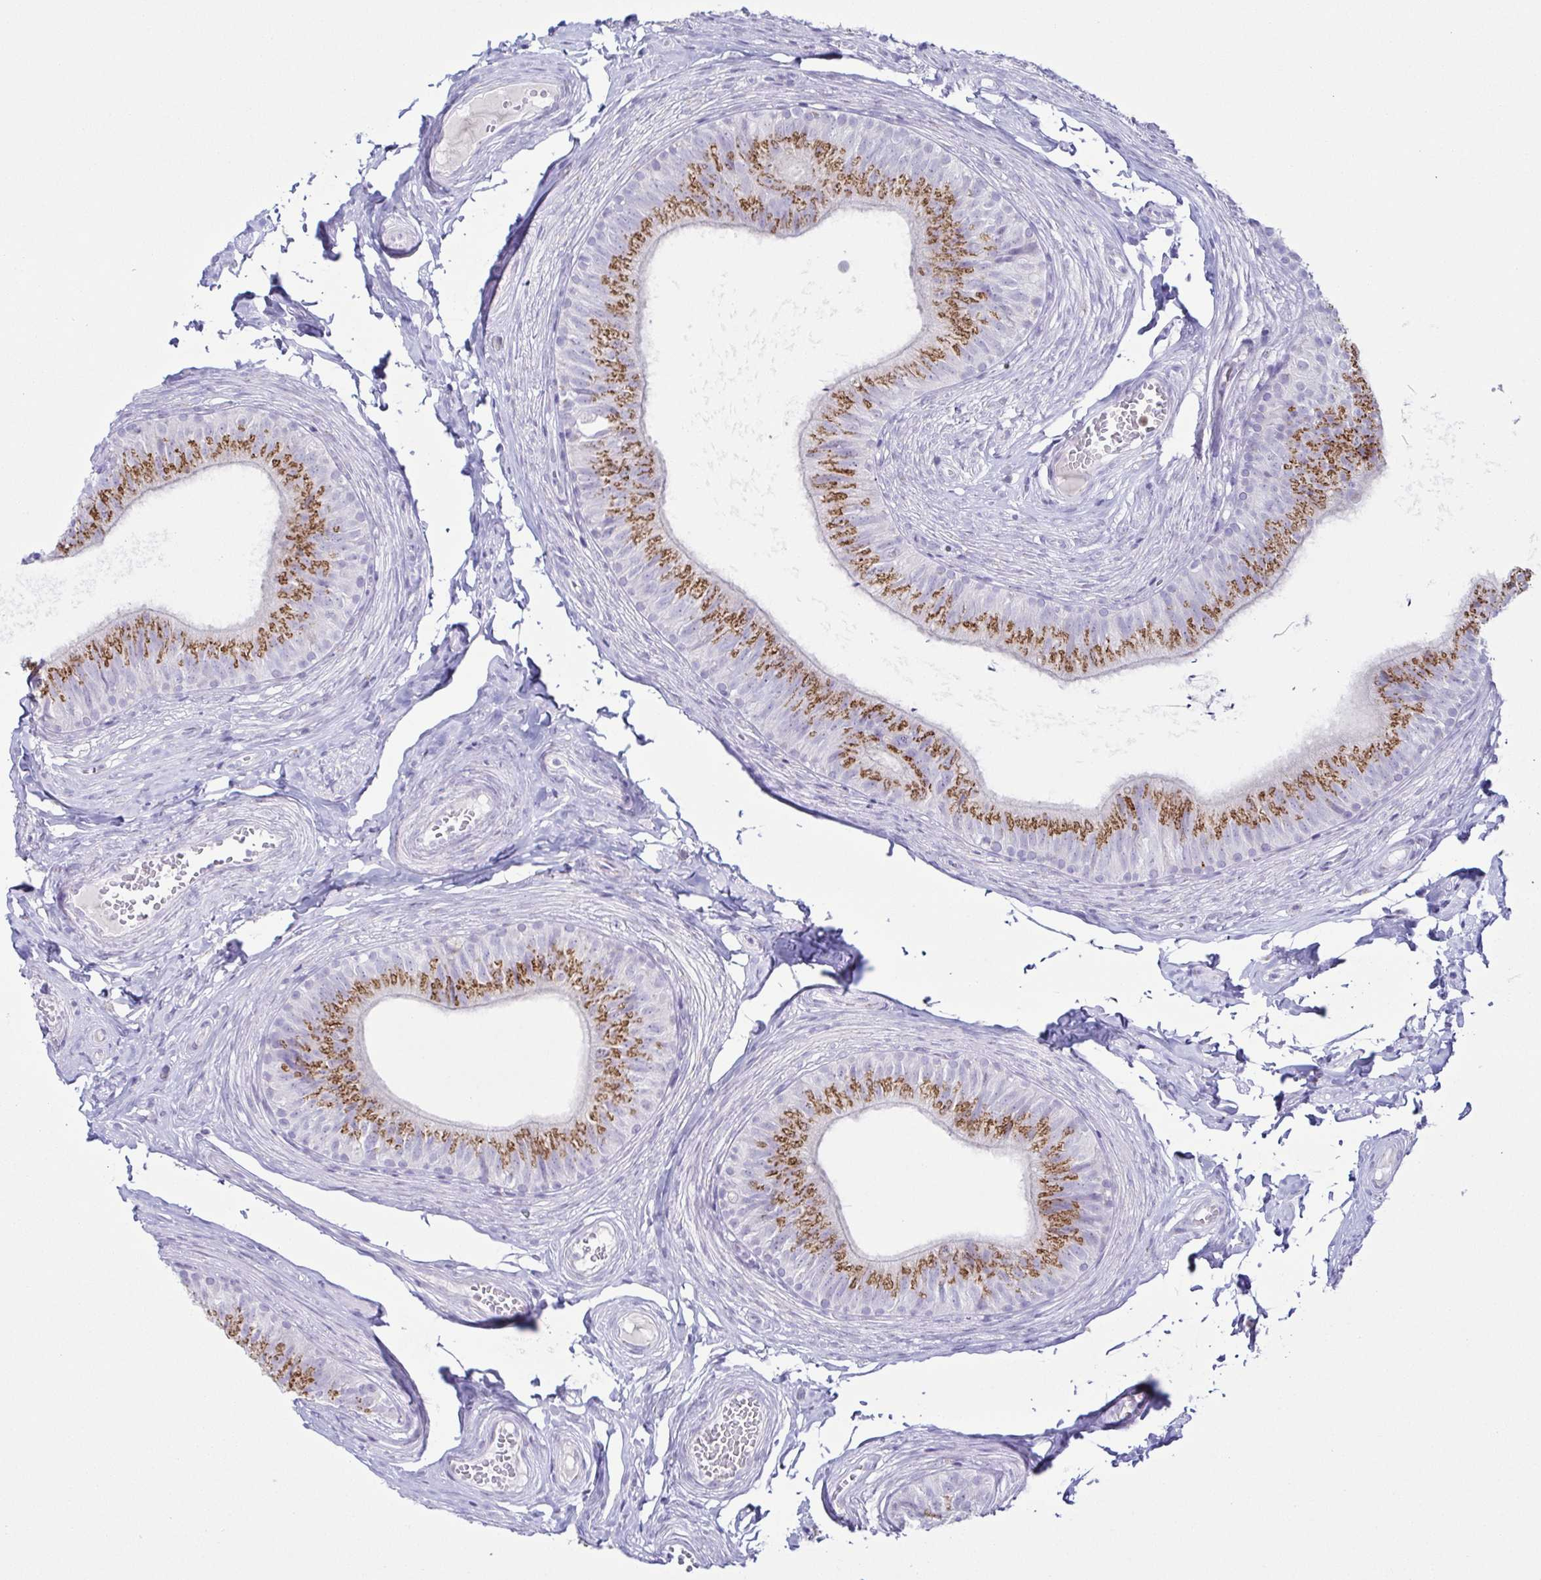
{"staining": {"intensity": "moderate", "quantity": ">75%", "location": "cytoplasmic/membranous"}, "tissue": "epididymis", "cell_type": "Glandular cells", "image_type": "normal", "snomed": [{"axis": "morphology", "description": "Normal tissue, NOS"}, {"axis": "topography", "description": "Epididymis, spermatic cord, NOS"}, {"axis": "topography", "description": "Epididymis"}, {"axis": "topography", "description": "Peripheral nerve tissue"}], "caption": "Immunohistochemical staining of unremarkable human epididymis shows medium levels of moderate cytoplasmic/membranous expression in about >75% of glandular cells.", "gene": "AZU1", "patient": {"sex": "male", "age": 29}}